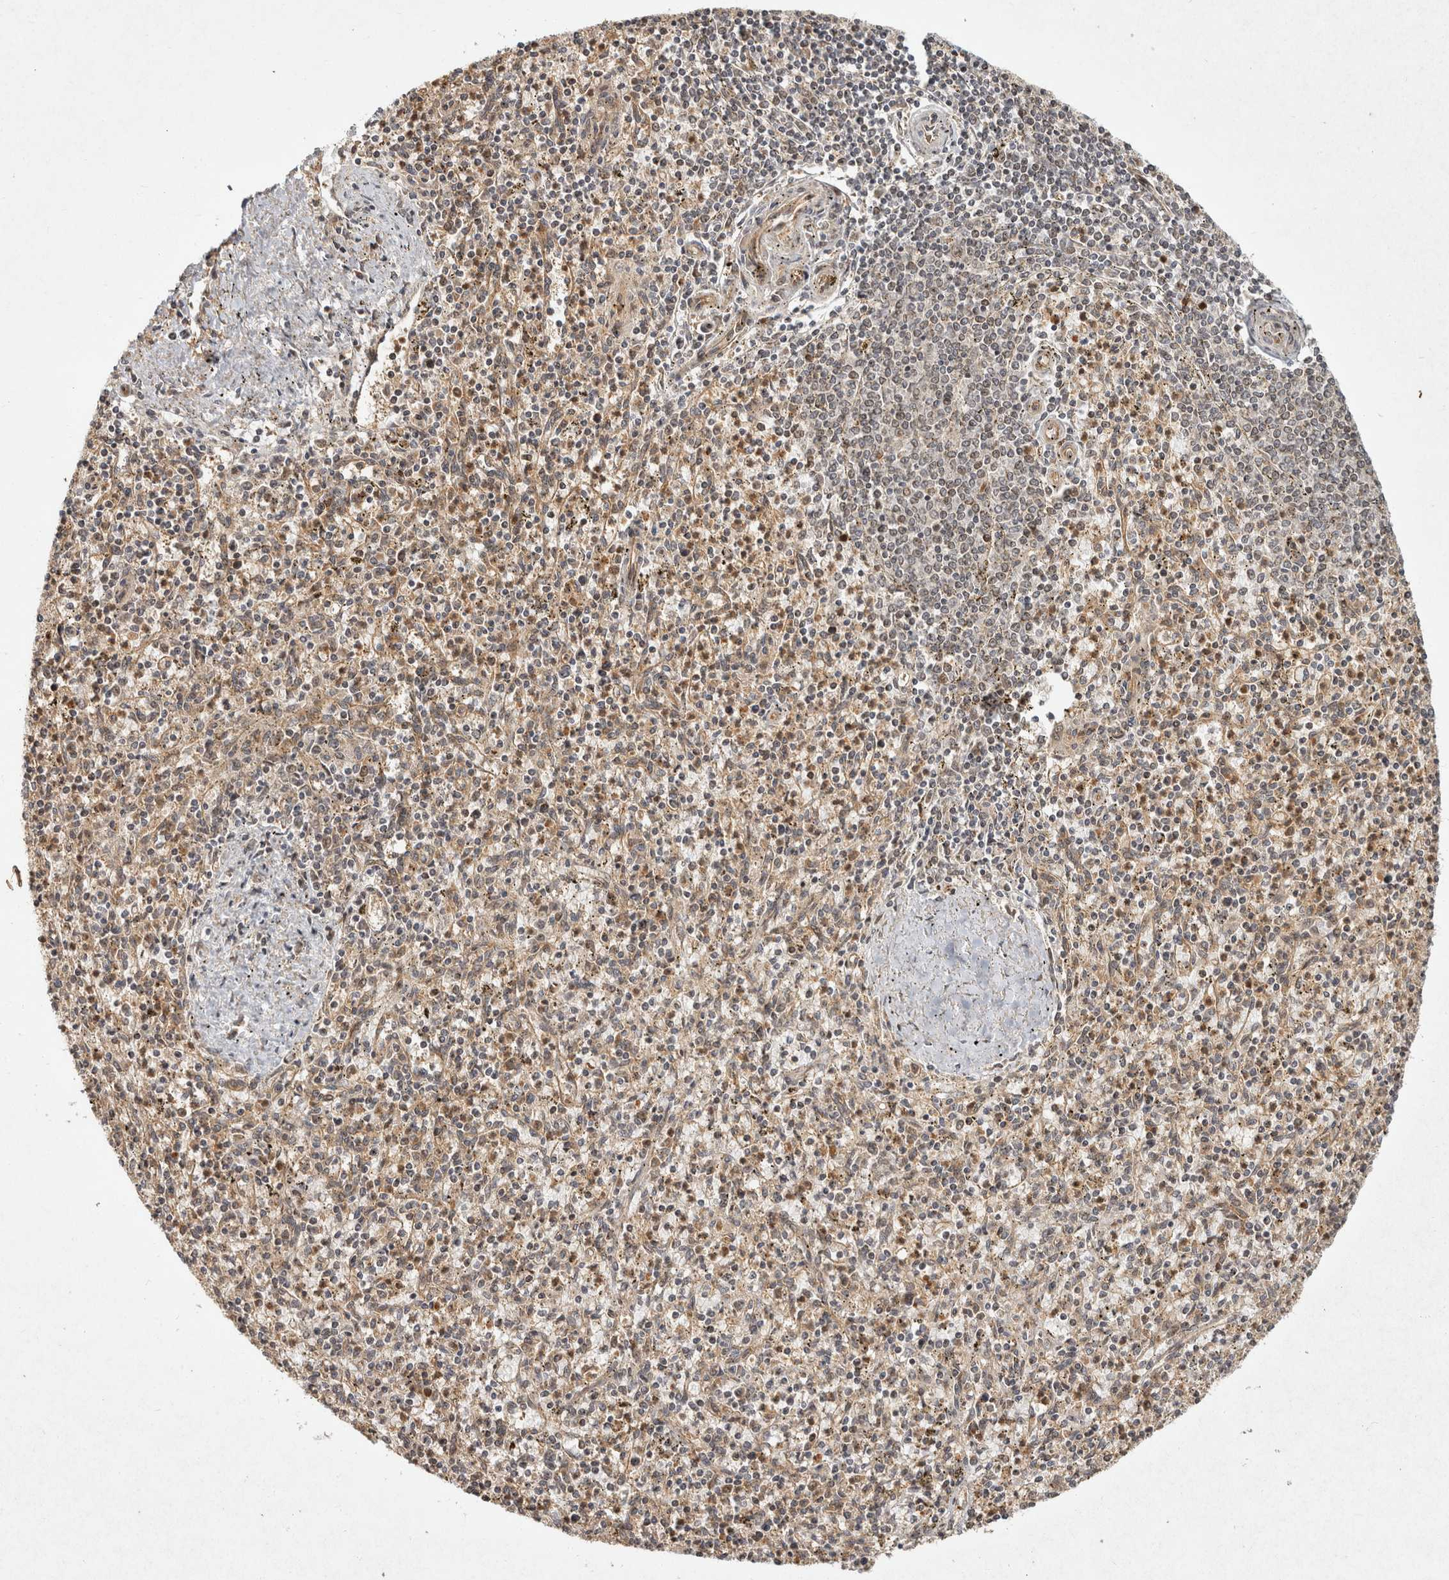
{"staining": {"intensity": "moderate", "quantity": "<25%", "location": "cytoplasmic/membranous,nuclear"}, "tissue": "spleen", "cell_type": "Cells in red pulp", "image_type": "normal", "snomed": [{"axis": "morphology", "description": "Normal tissue, NOS"}, {"axis": "topography", "description": "Spleen"}], "caption": "Moderate cytoplasmic/membranous,nuclear expression is appreciated in approximately <25% of cells in red pulp in unremarkable spleen. (IHC, brightfield microscopy, high magnification).", "gene": "CAMSAP2", "patient": {"sex": "male", "age": 72}}